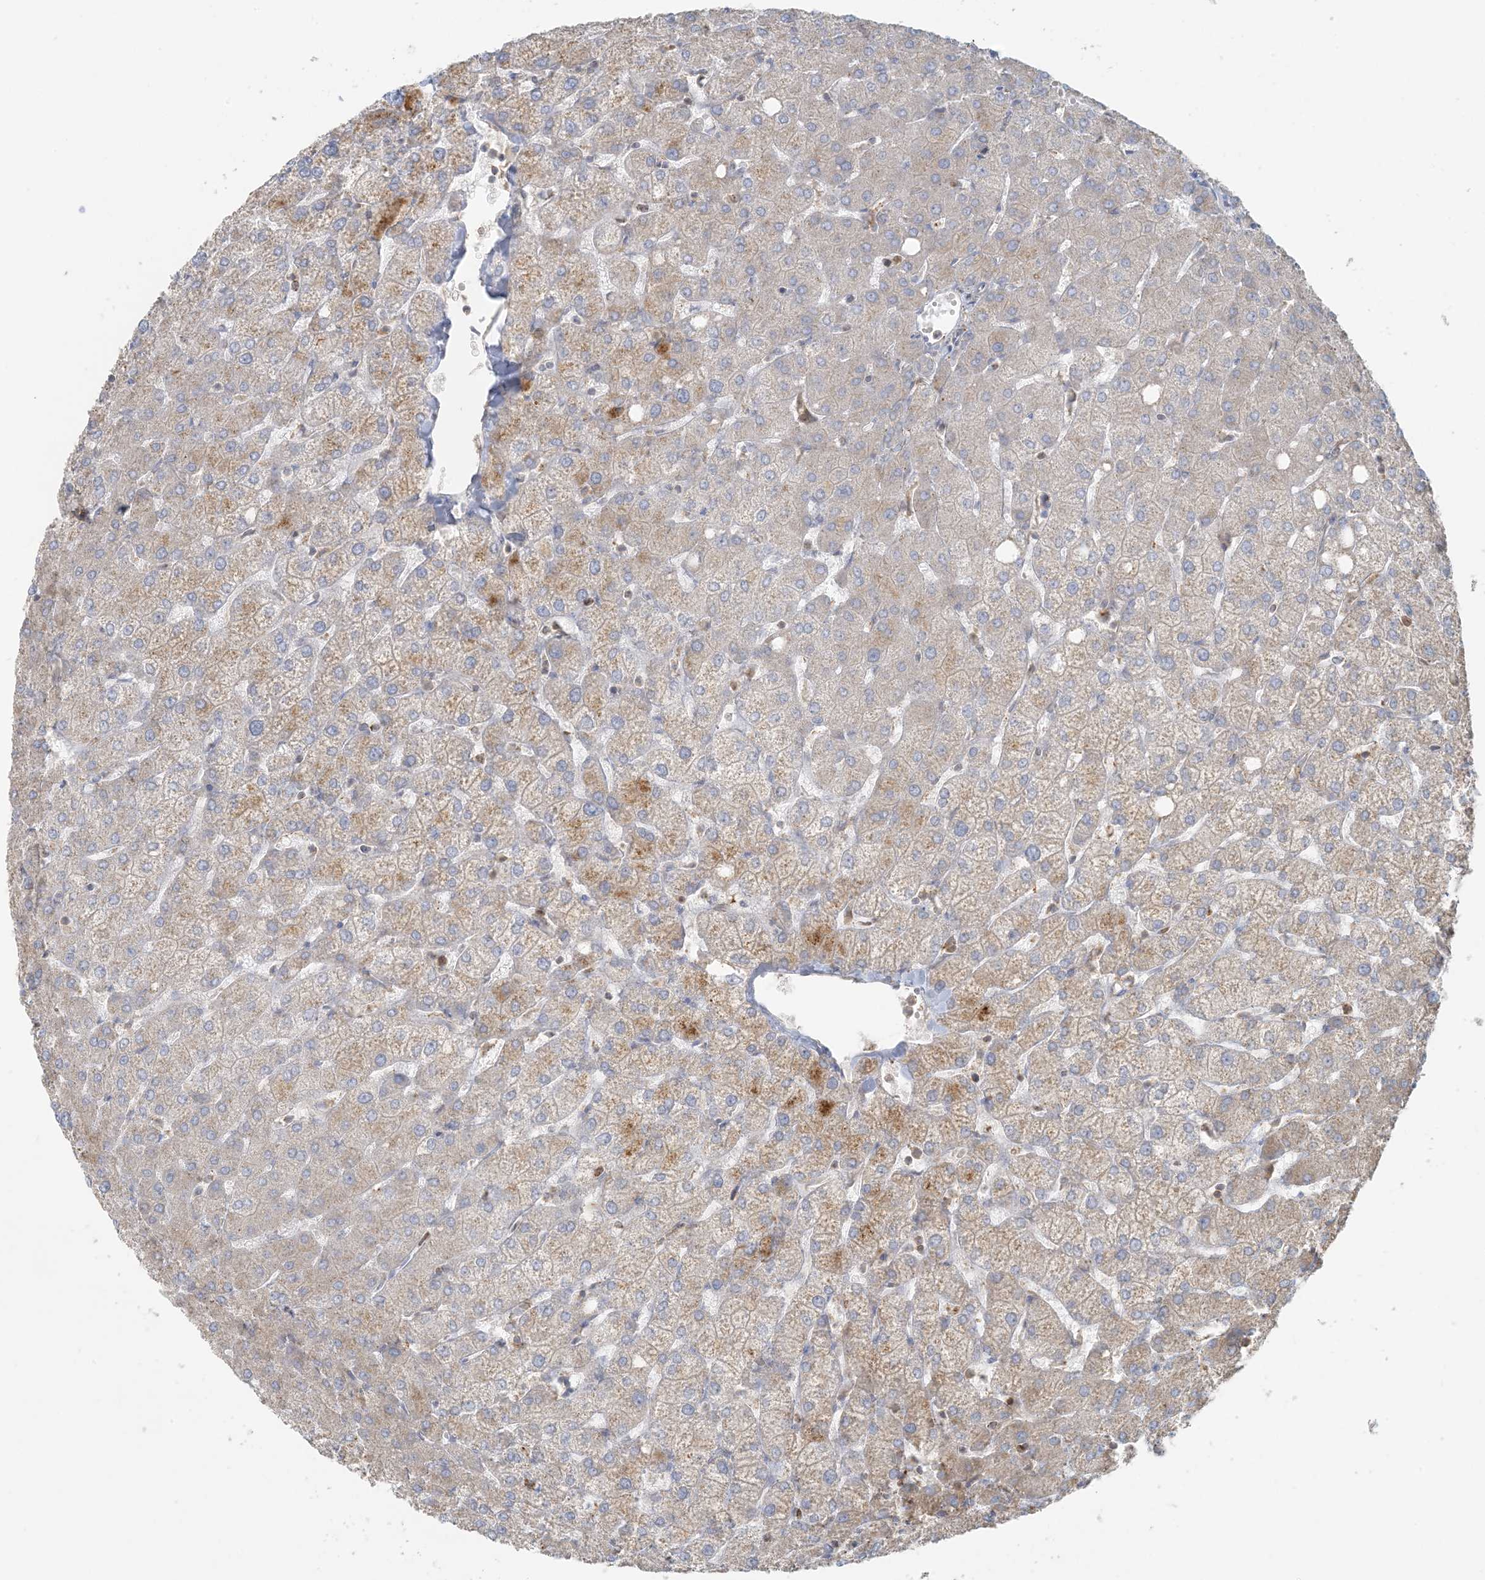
{"staining": {"intensity": "negative", "quantity": "none", "location": "none"}, "tissue": "liver", "cell_type": "Cholangiocytes", "image_type": "normal", "snomed": [{"axis": "morphology", "description": "Normal tissue, NOS"}, {"axis": "topography", "description": "Liver"}], "caption": "The photomicrograph exhibits no staining of cholangiocytes in unremarkable liver.", "gene": "HACL1", "patient": {"sex": "female", "age": 54}}